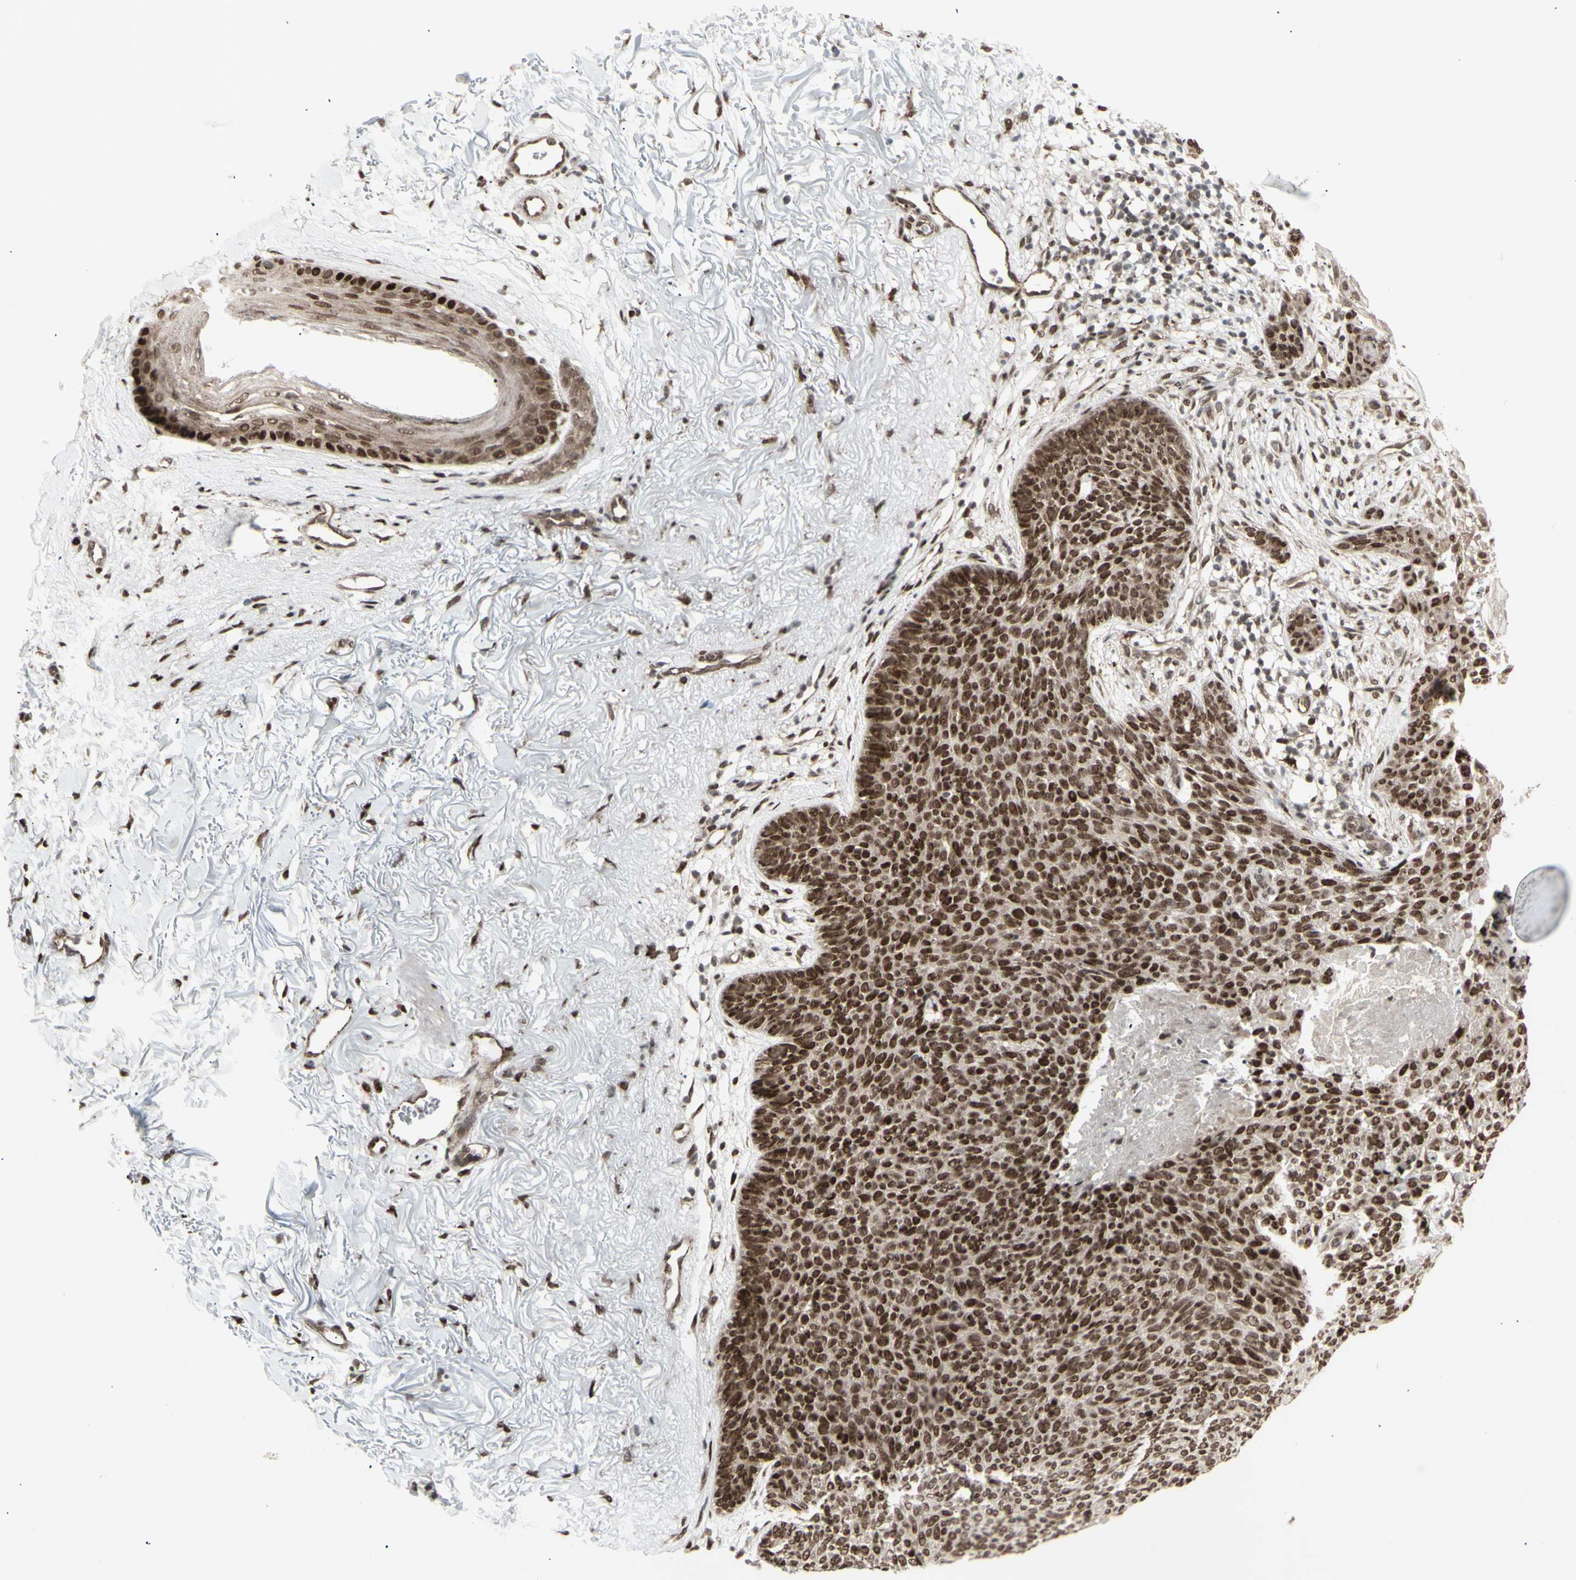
{"staining": {"intensity": "strong", "quantity": ">75%", "location": "cytoplasmic/membranous,nuclear"}, "tissue": "skin cancer", "cell_type": "Tumor cells", "image_type": "cancer", "snomed": [{"axis": "morphology", "description": "Normal tissue, NOS"}, {"axis": "morphology", "description": "Basal cell carcinoma"}, {"axis": "topography", "description": "Skin"}], "caption": "There is high levels of strong cytoplasmic/membranous and nuclear staining in tumor cells of skin cancer (basal cell carcinoma), as demonstrated by immunohistochemical staining (brown color).", "gene": "CBX1", "patient": {"sex": "female", "age": 70}}